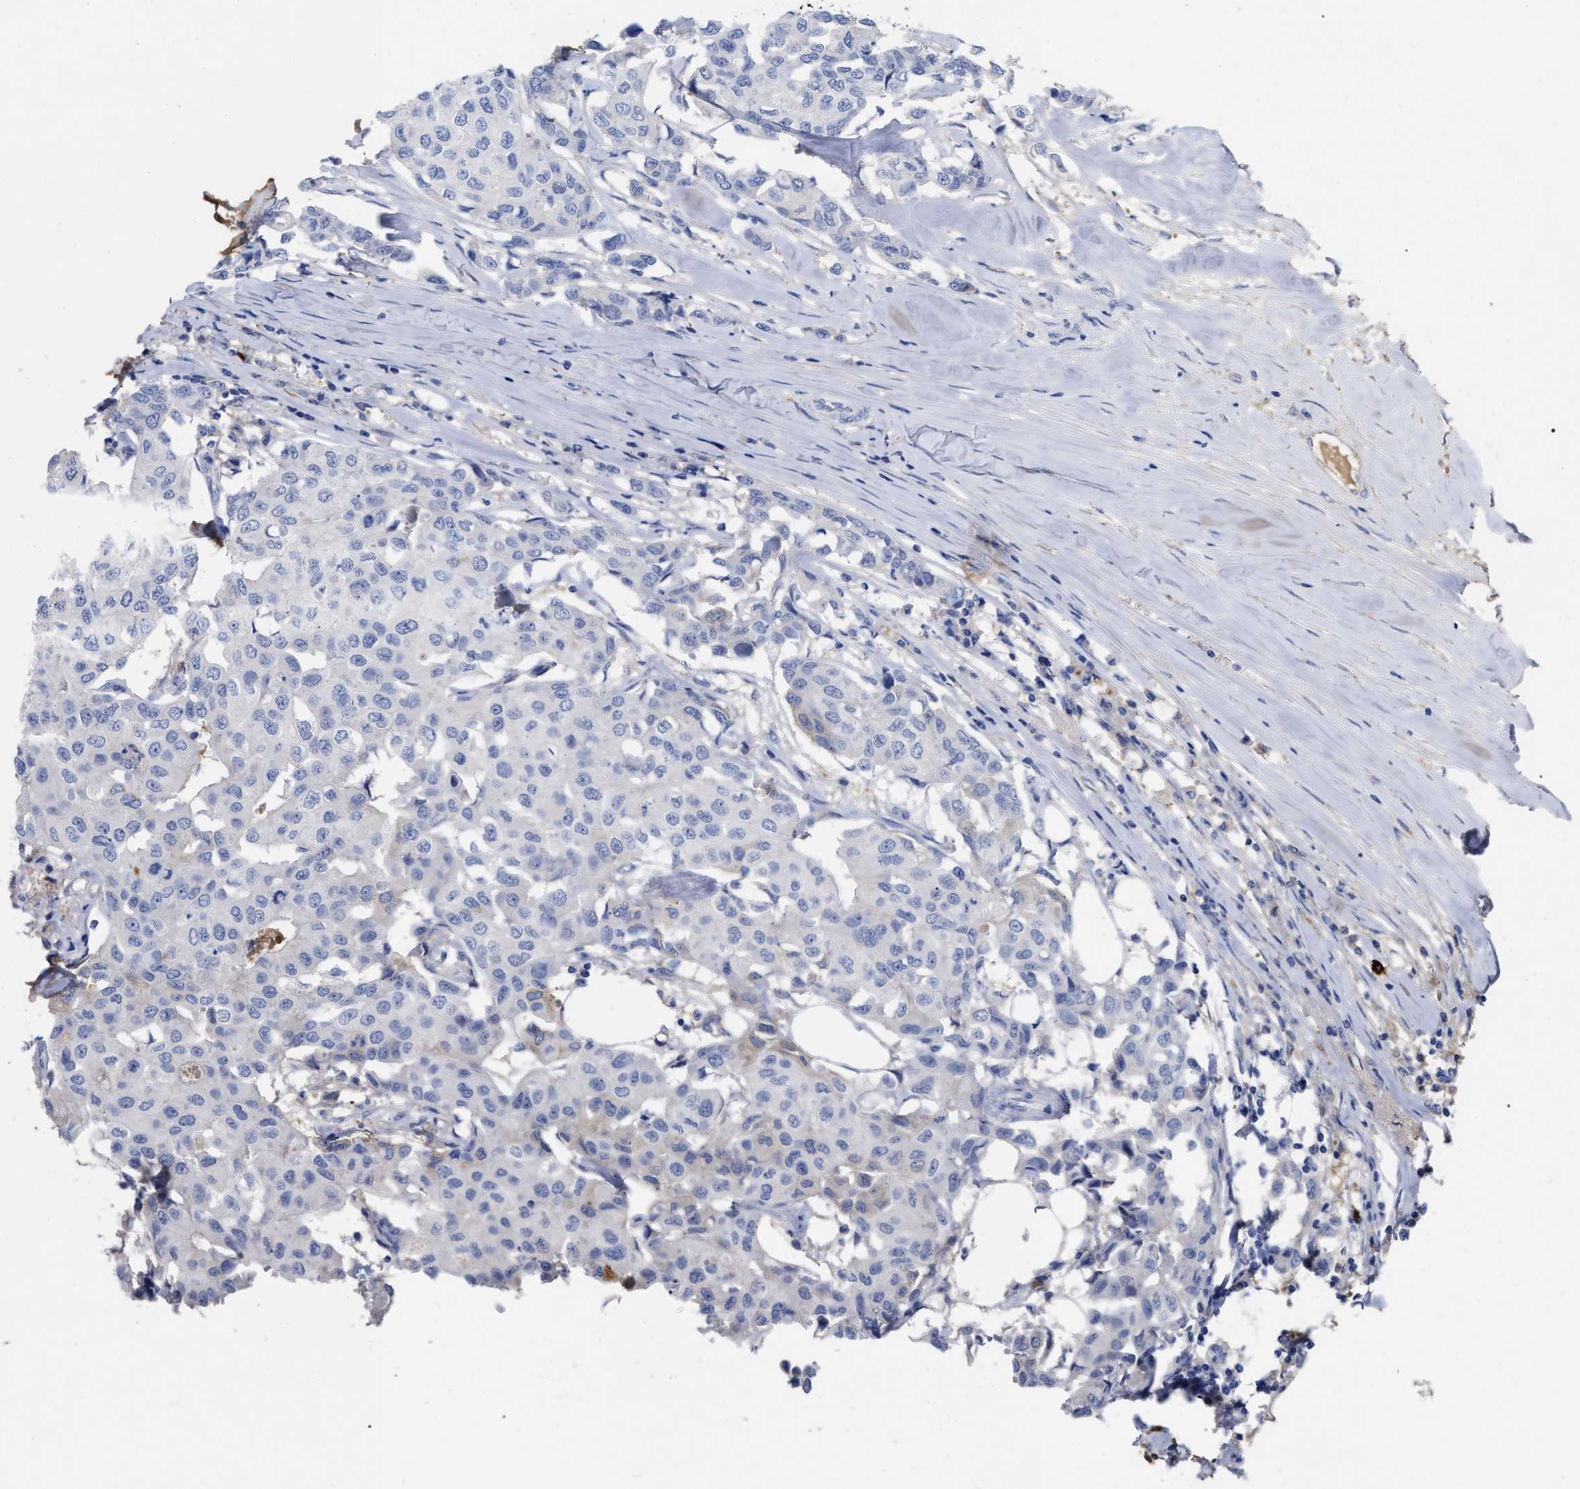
{"staining": {"intensity": "negative", "quantity": "none", "location": "none"}, "tissue": "breast cancer", "cell_type": "Tumor cells", "image_type": "cancer", "snomed": [{"axis": "morphology", "description": "Duct carcinoma"}, {"axis": "topography", "description": "Breast"}], "caption": "Human breast cancer stained for a protein using IHC shows no expression in tumor cells.", "gene": "IGHV5-51", "patient": {"sex": "female", "age": 80}}